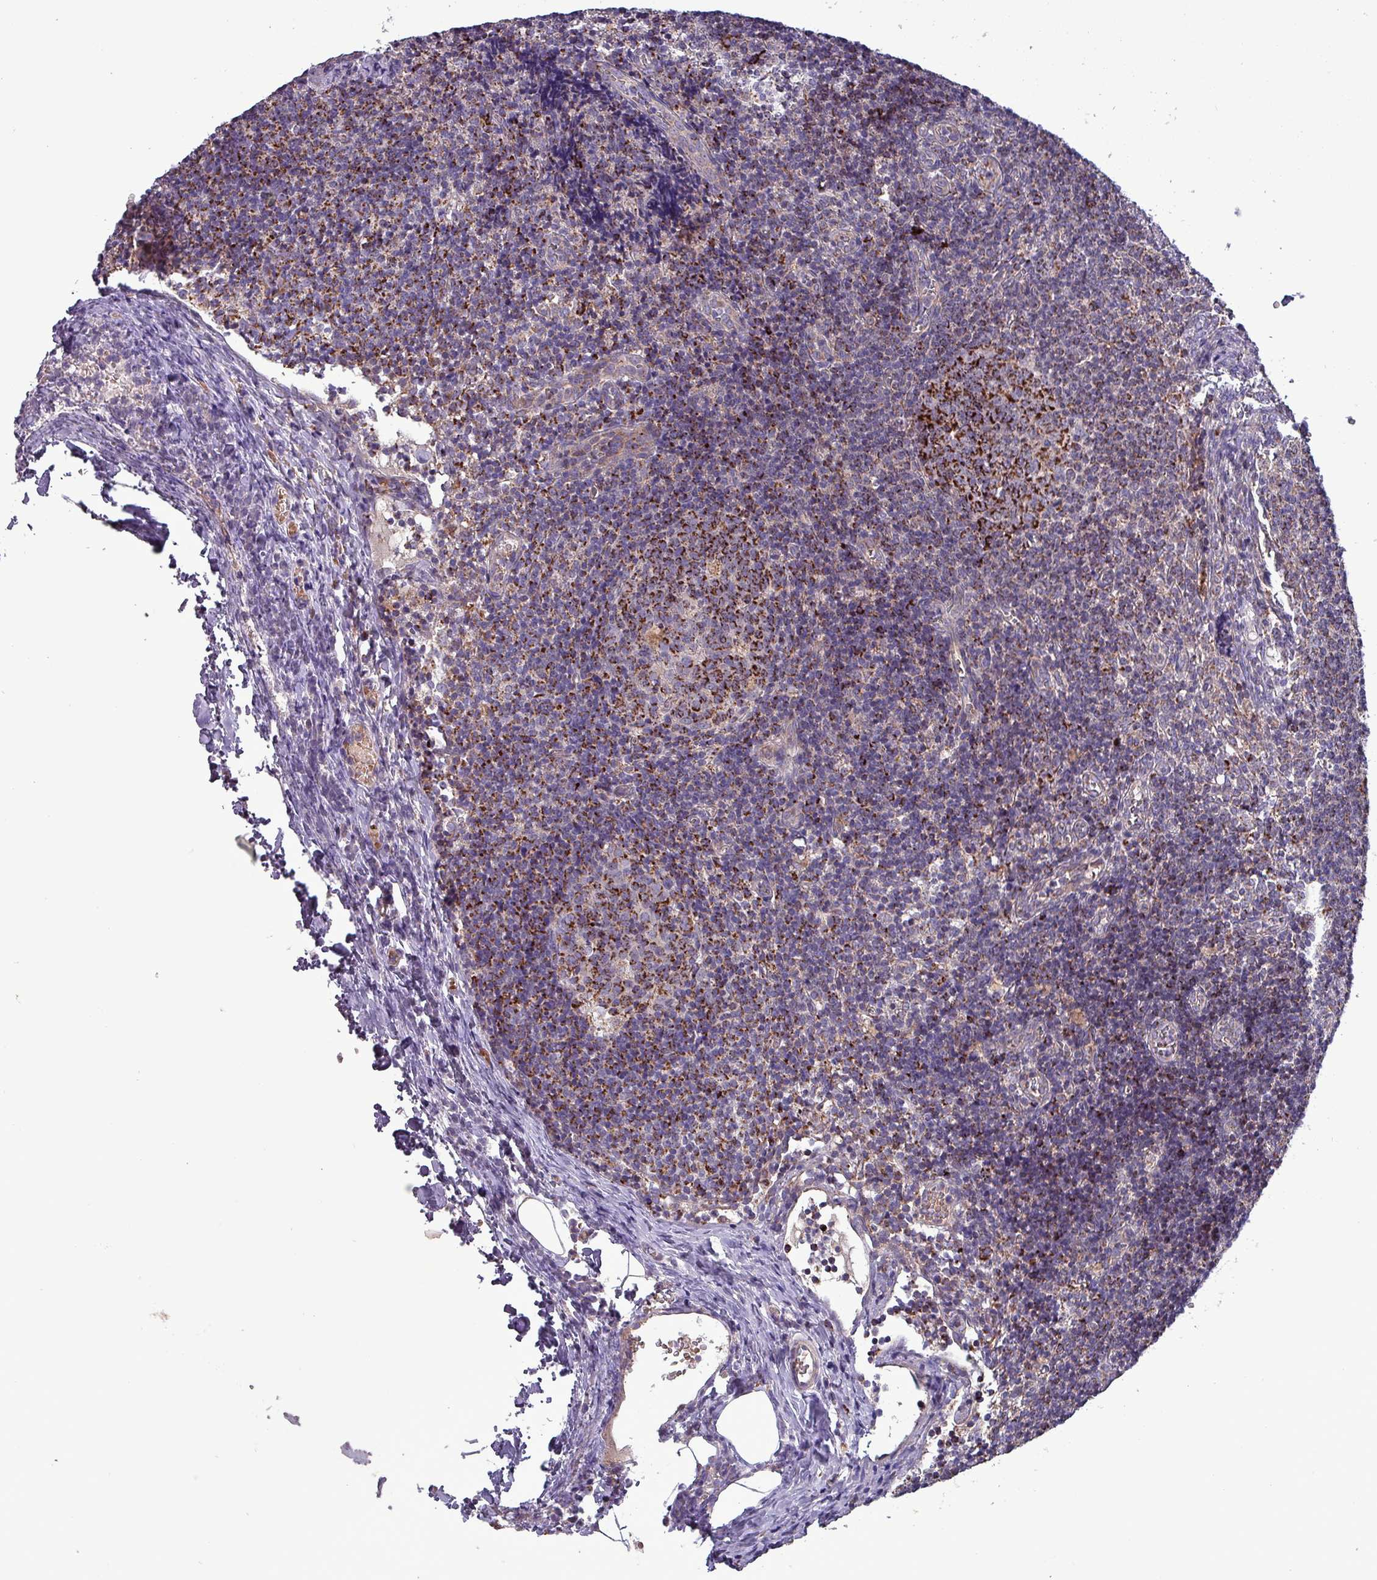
{"staining": {"intensity": "strong", "quantity": ">75%", "location": "cytoplasmic/membranous"}, "tissue": "lymph node", "cell_type": "Germinal center cells", "image_type": "normal", "snomed": [{"axis": "morphology", "description": "Normal tissue, NOS"}, {"axis": "topography", "description": "Lymph node"}], "caption": "Immunohistochemistry (IHC) of normal lymph node shows high levels of strong cytoplasmic/membranous positivity in approximately >75% of germinal center cells. The staining was performed using DAB (3,3'-diaminobenzidine), with brown indicating positive protein expression. Nuclei are stained blue with hematoxylin.", "gene": "ZNF322", "patient": {"sex": "female", "age": 37}}